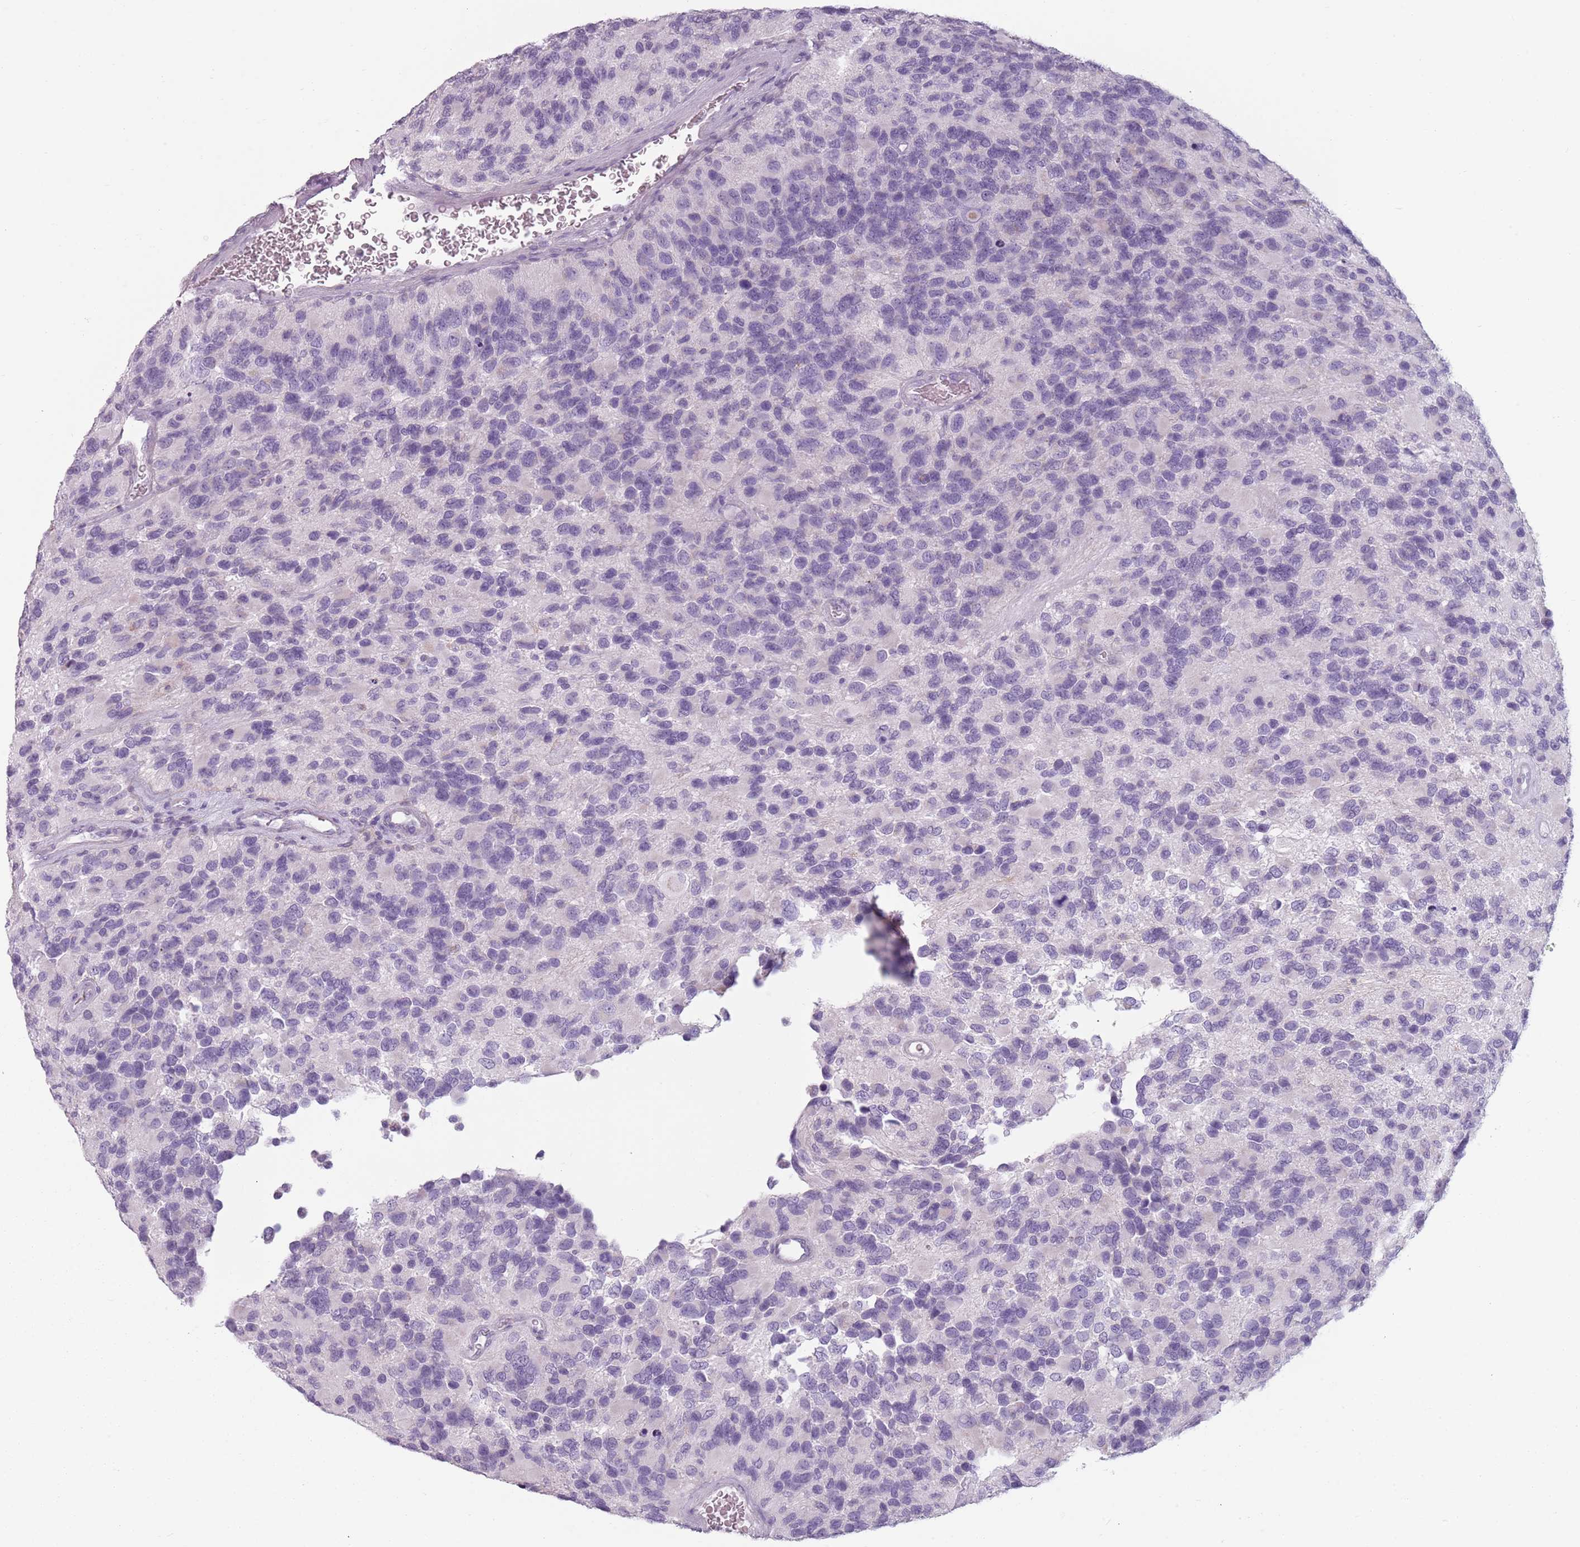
{"staining": {"intensity": "negative", "quantity": "none", "location": "none"}, "tissue": "glioma", "cell_type": "Tumor cells", "image_type": "cancer", "snomed": [{"axis": "morphology", "description": "Glioma, malignant, High grade"}, {"axis": "topography", "description": "Brain"}], "caption": "A photomicrograph of glioma stained for a protein exhibits no brown staining in tumor cells. (DAB (3,3'-diaminobenzidine) IHC visualized using brightfield microscopy, high magnification).", "gene": "MEGF8", "patient": {"sex": "male", "age": 77}}